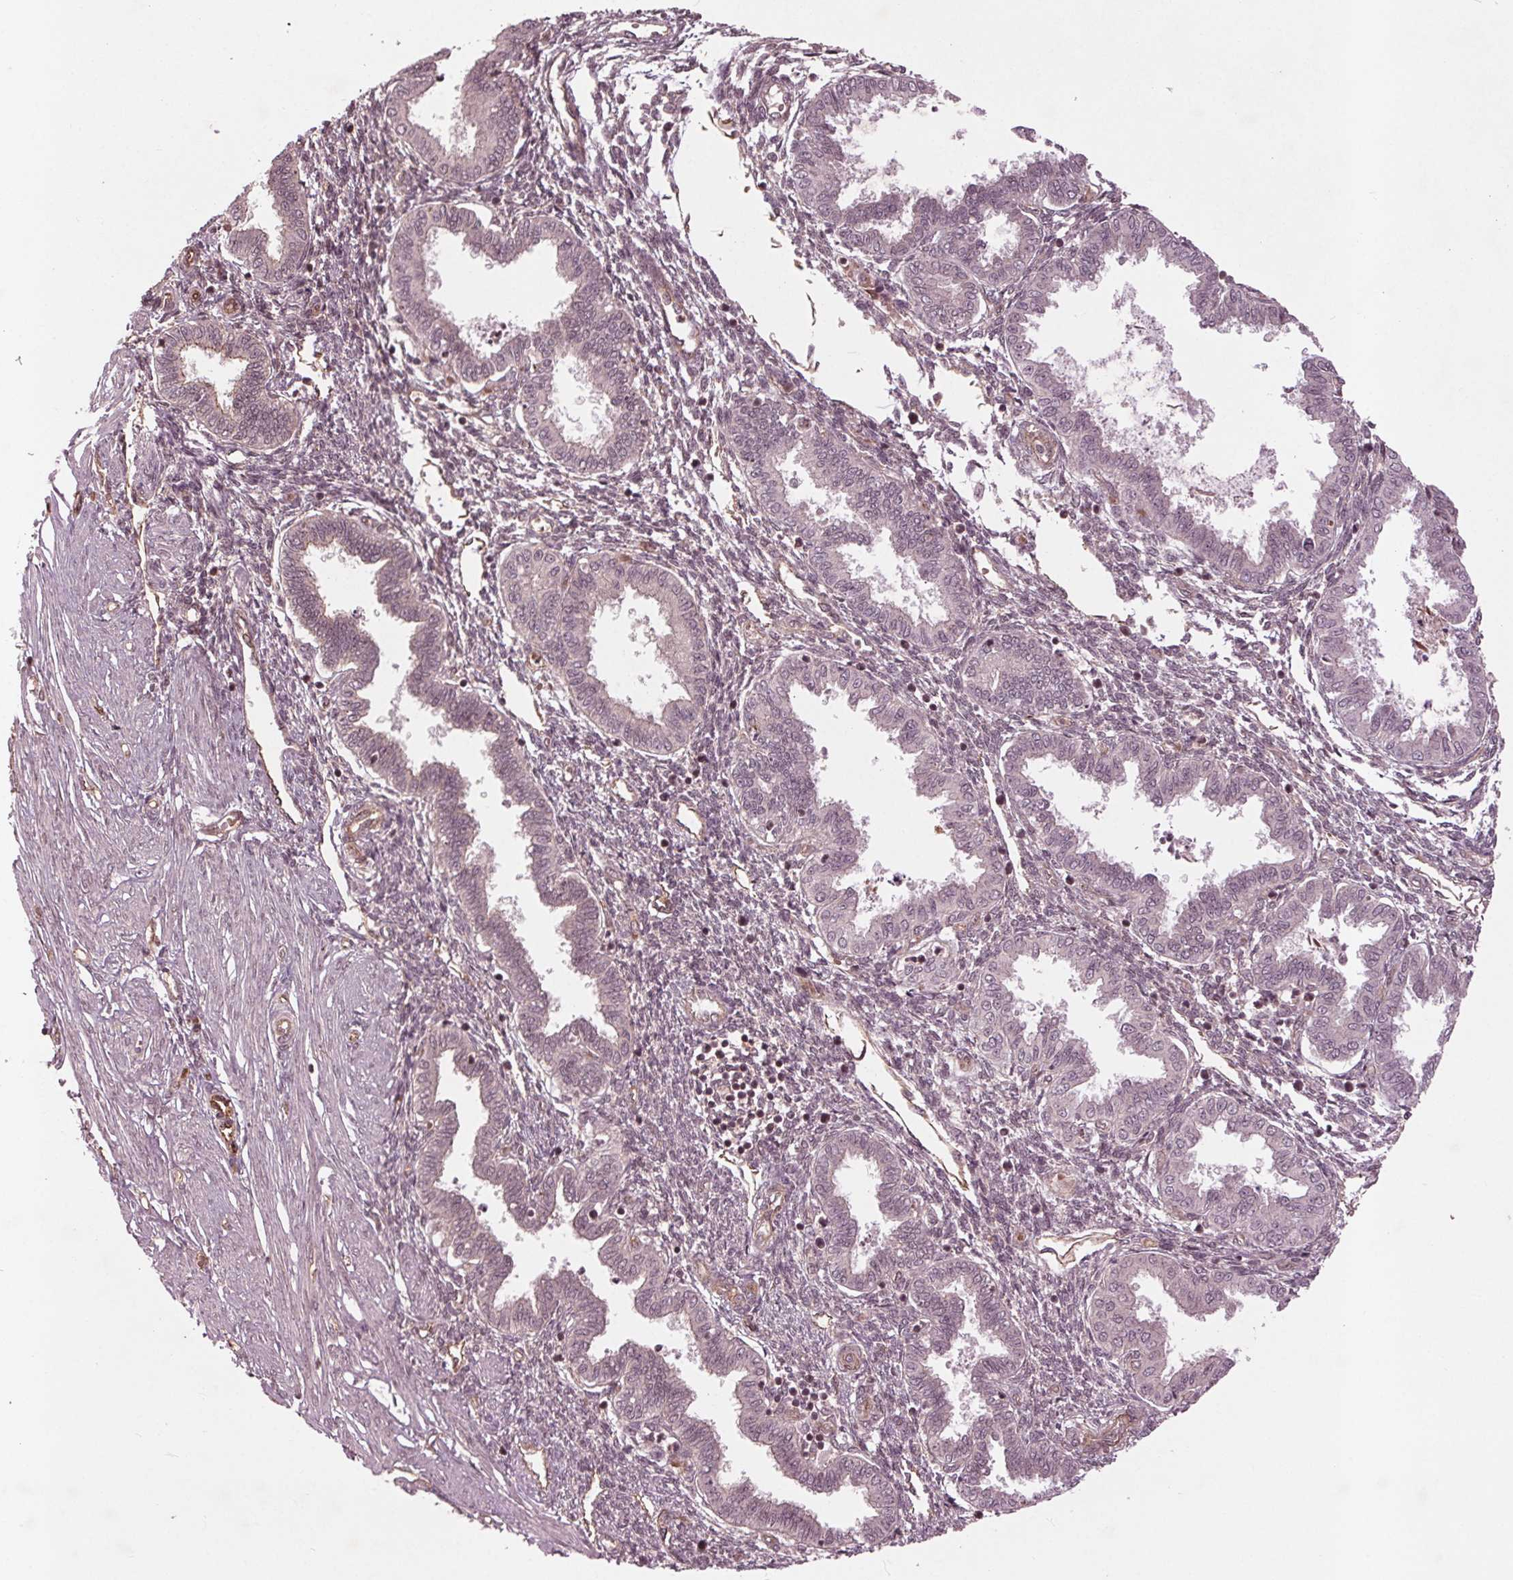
{"staining": {"intensity": "negative", "quantity": "none", "location": "none"}, "tissue": "endometrium", "cell_type": "Cells in endometrial stroma", "image_type": "normal", "snomed": [{"axis": "morphology", "description": "Normal tissue, NOS"}, {"axis": "topography", "description": "Endometrium"}], "caption": "A photomicrograph of endometrium stained for a protein displays no brown staining in cells in endometrial stroma. (Immunohistochemistry, brightfield microscopy, high magnification).", "gene": "BTBD1", "patient": {"sex": "female", "age": 33}}